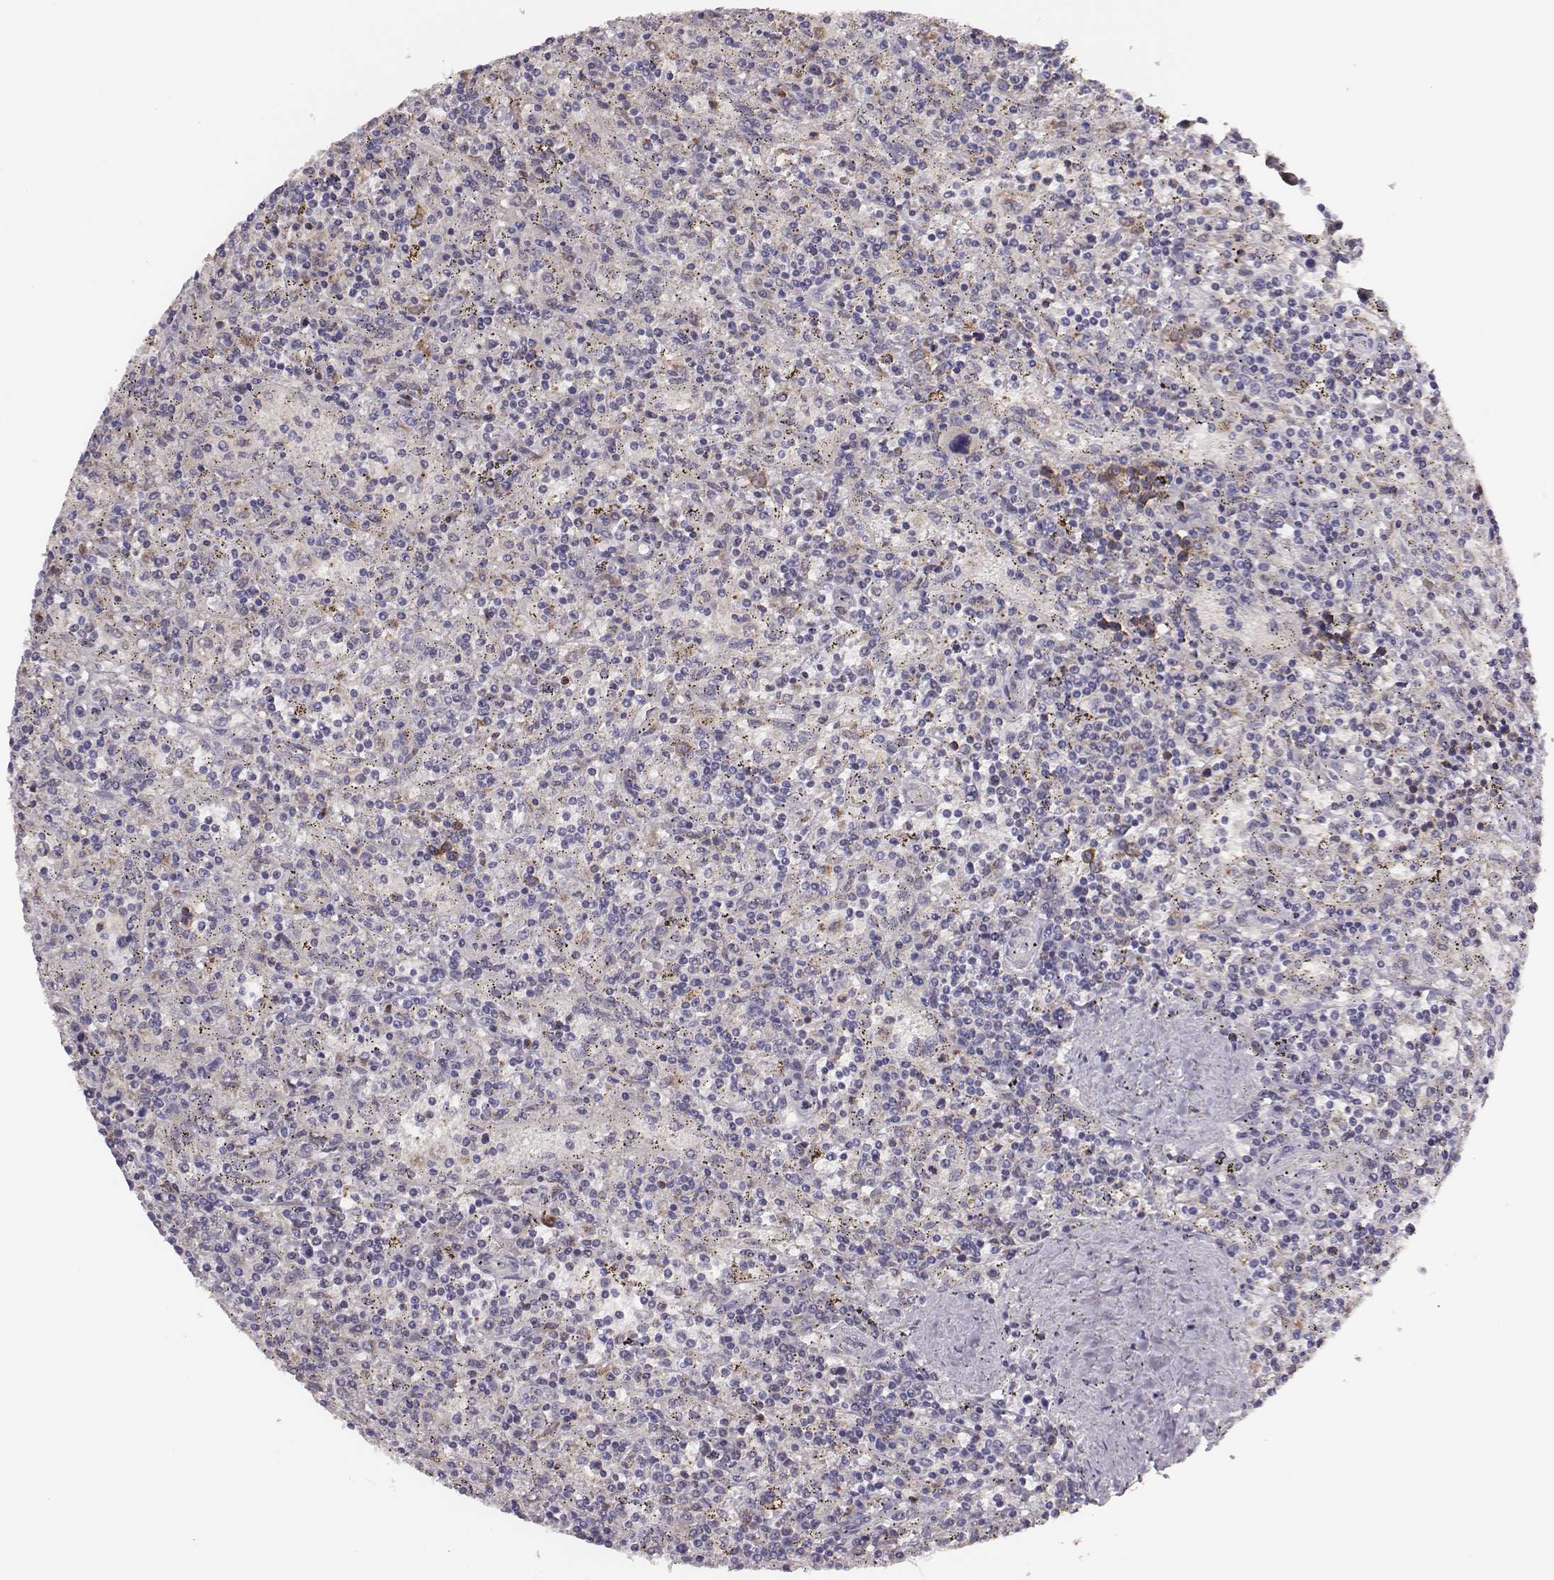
{"staining": {"intensity": "negative", "quantity": "none", "location": "none"}, "tissue": "lymphoma", "cell_type": "Tumor cells", "image_type": "cancer", "snomed": [{"axis": "morphology", "description": "Malignant lymphoma, non-Hodgkin's type, Low grade"}, {"axis": "topography", "description": "Spleen"}], "caption": "This image is of malignant lymphoma, non-Hodgkin's type (low-grade) stained with IHC to label a protein in brown with the nuclei are counter-stained blue. There is no expression in tumor cells.", "gene": "KMO", "patient": {"sex": "male", "age": 62}}